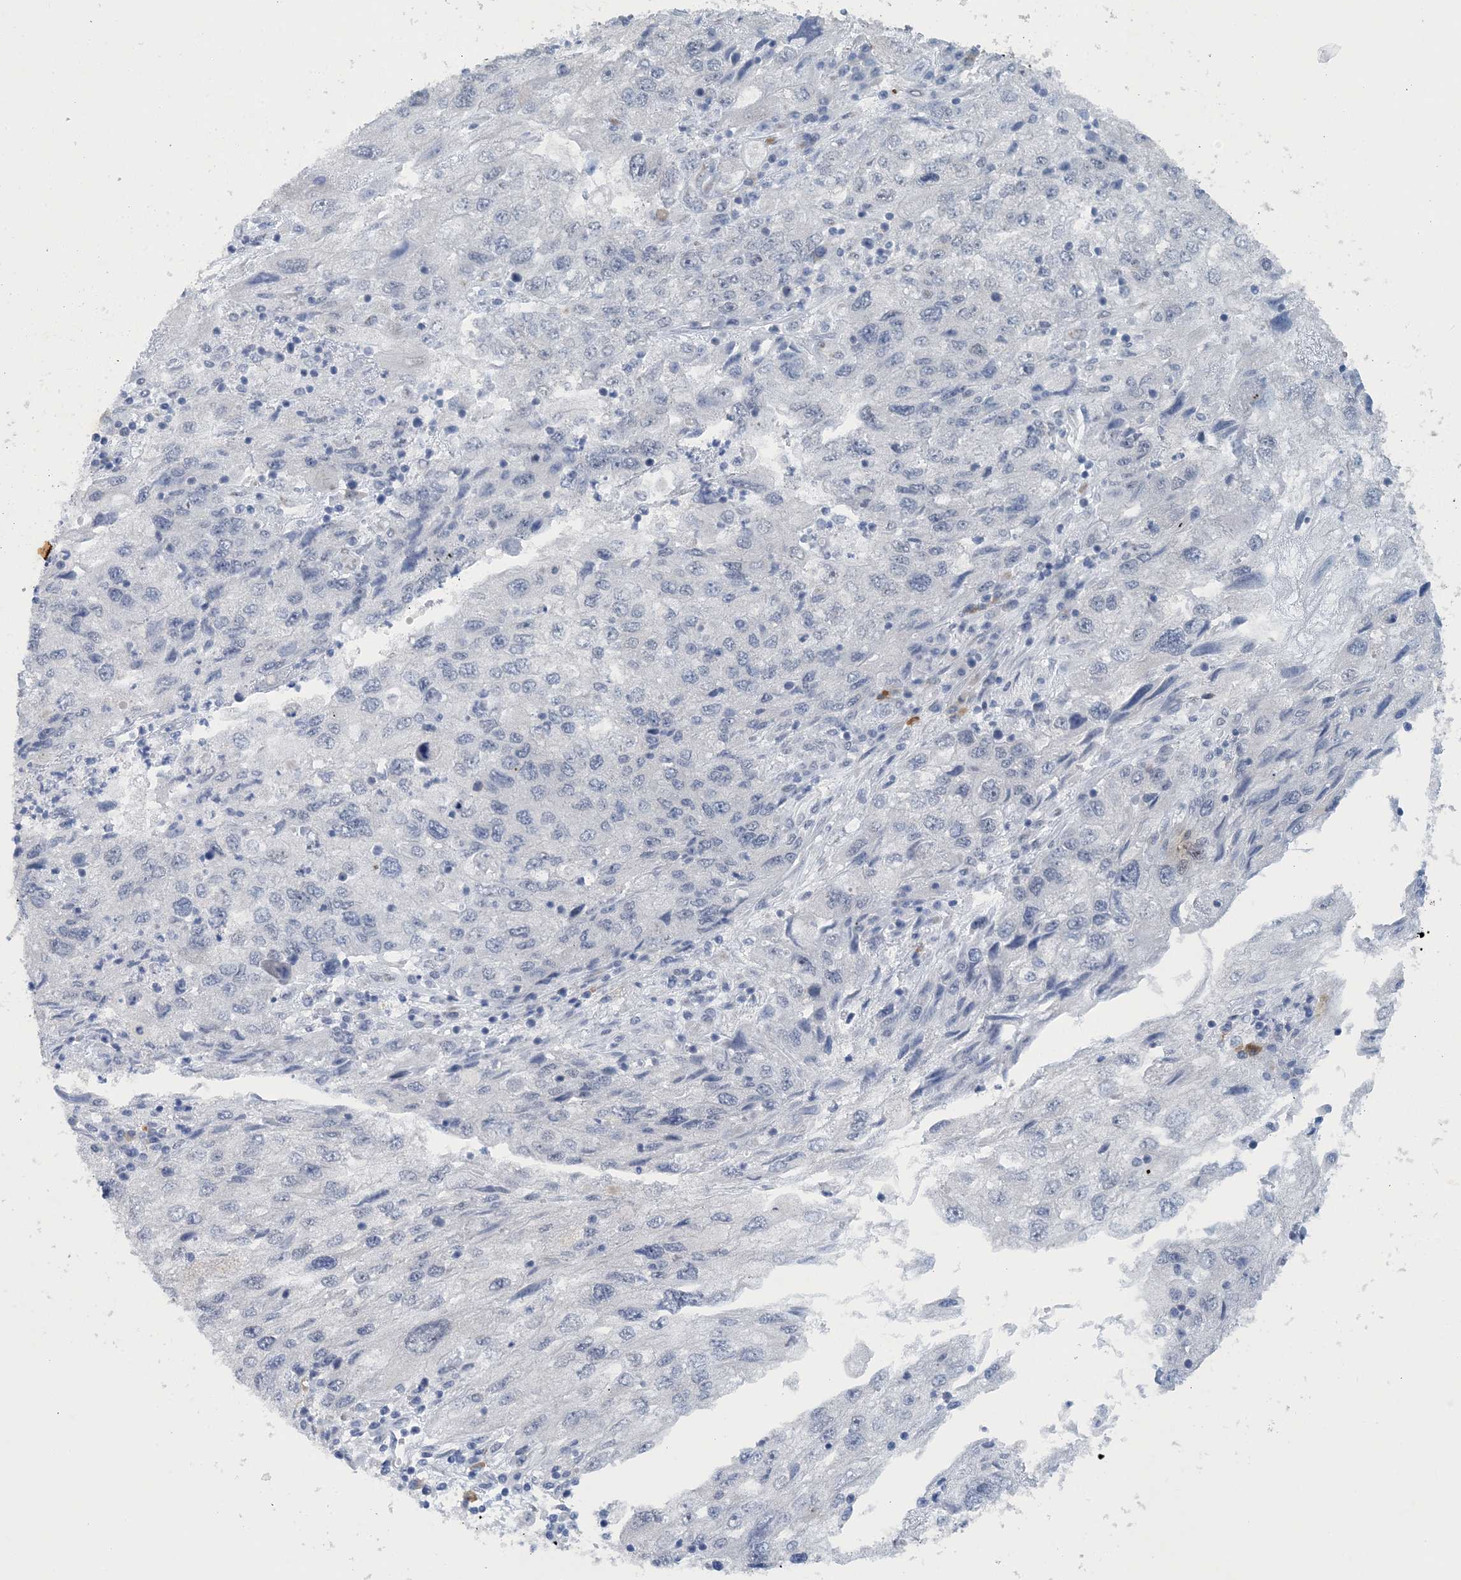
{"staining": {"intensity": "negative", "quantity": "none", "location": "none"}, "tissue": "endometrial cancer", "cell_type": "Tumor cells", "image_type": "cancer", "snomed": [{"axis": "morphology", "description": "Adenocarcinoma, NOS"}, {"axis": "topography", "description": "Endometrium"}], "caption": "This is an immunohistochemistry photomicrograph of human endometrial cancer. There is no positivity in tumor cells.", "gene": "MBD2", "patient": {"sex": "female", "age": 49}}